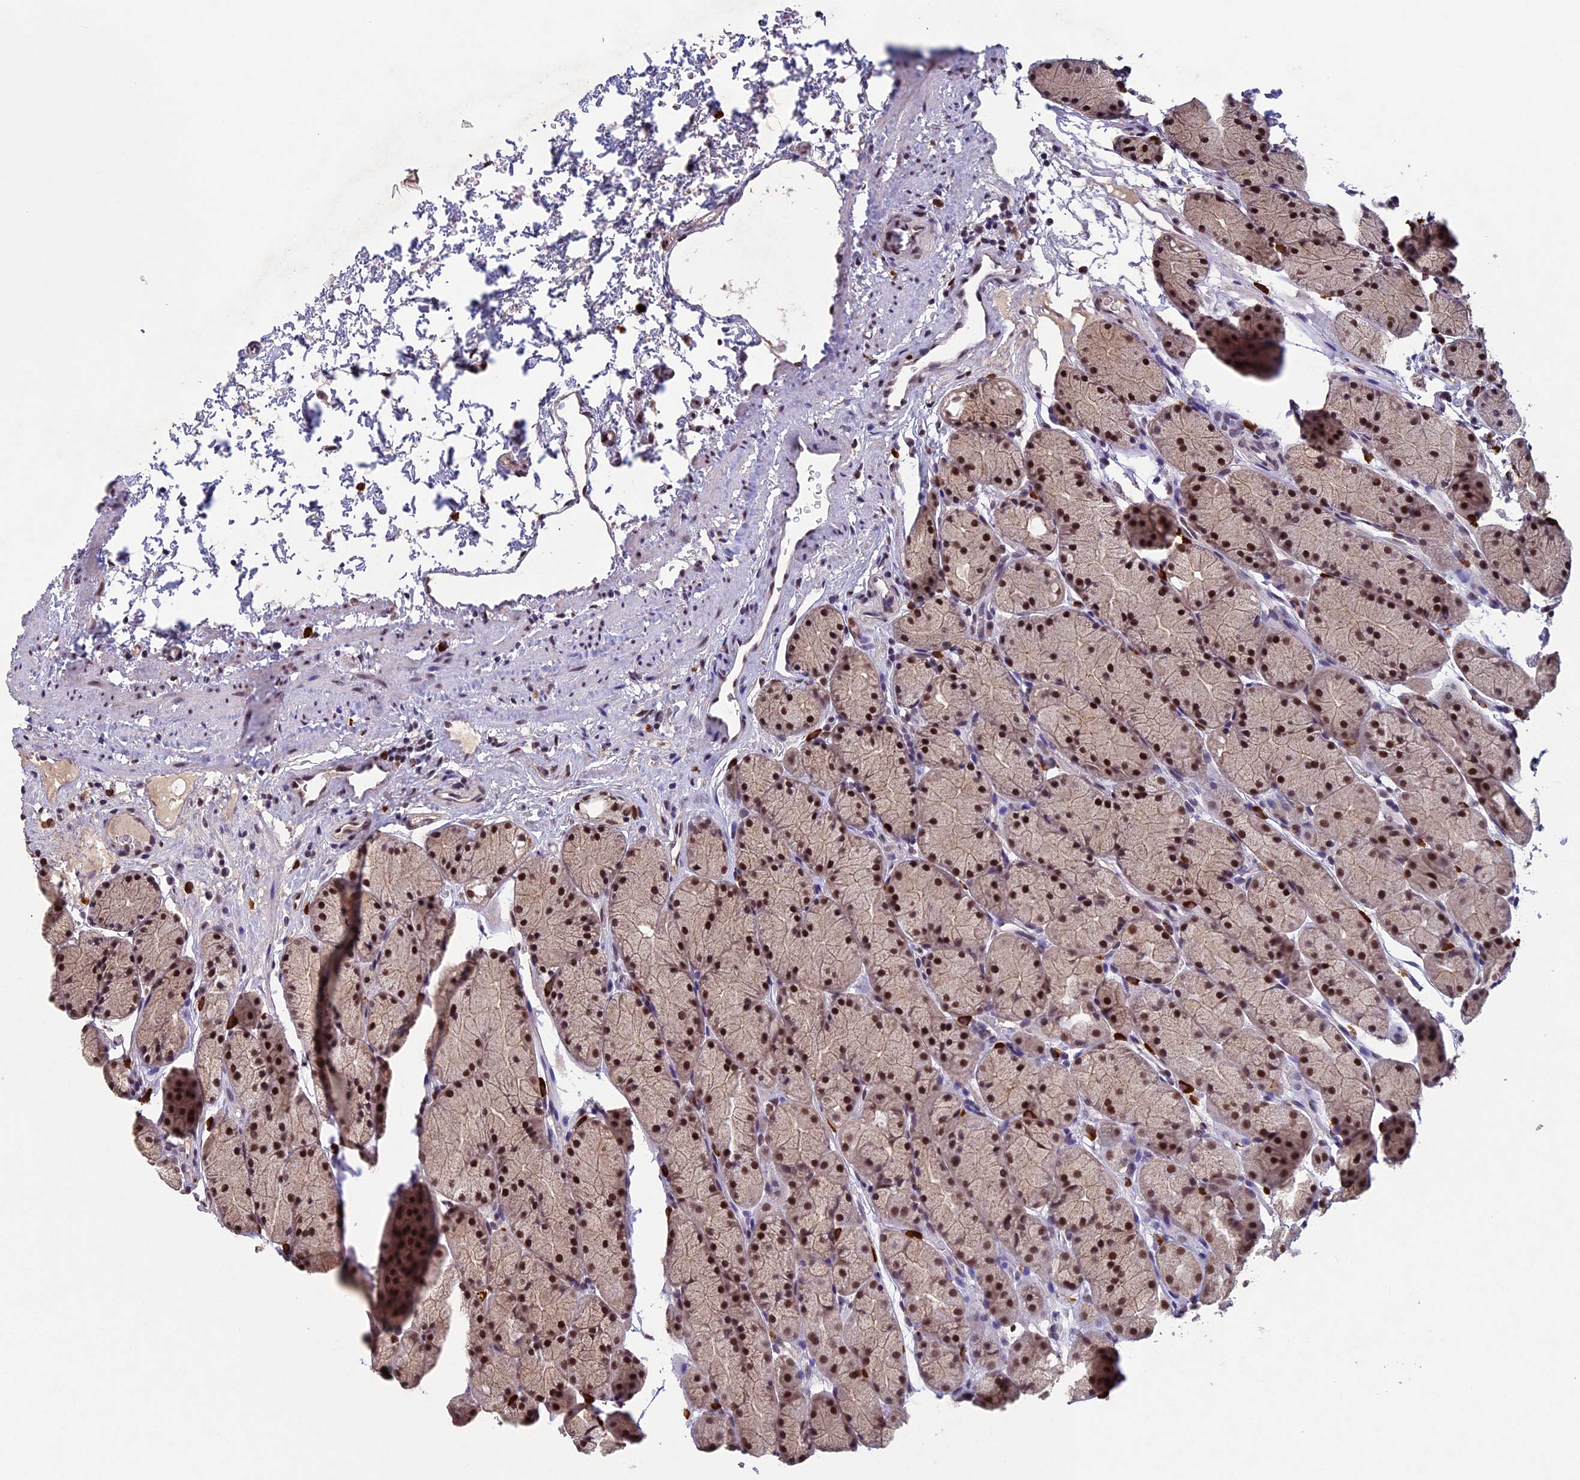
{"staining": {"intensity": "strong", "quantity": ">75%", "location": "nuclear"}, "tissue": "stomach", "cell_type": "Glandular cells", "image_type": "normal", "snomed": [{"axis": "morphology", "description": "Normal tissue, NOS"}, {"axis": "topography", "description": "Stomach, upper"}, {"axis": "topography", "description": "Stomach"}], "caption": "Immunohistochemistry (IHC) image of benign stomach: stomach stained using immunohistochemistry (IHC) exhibits high levels of strong protein expression localized specifically in the nuclear of glandular cells, appearing as a nuclear brown color.", "gene": "RNF40", "patient": {"sex": "male", "age": 47}}